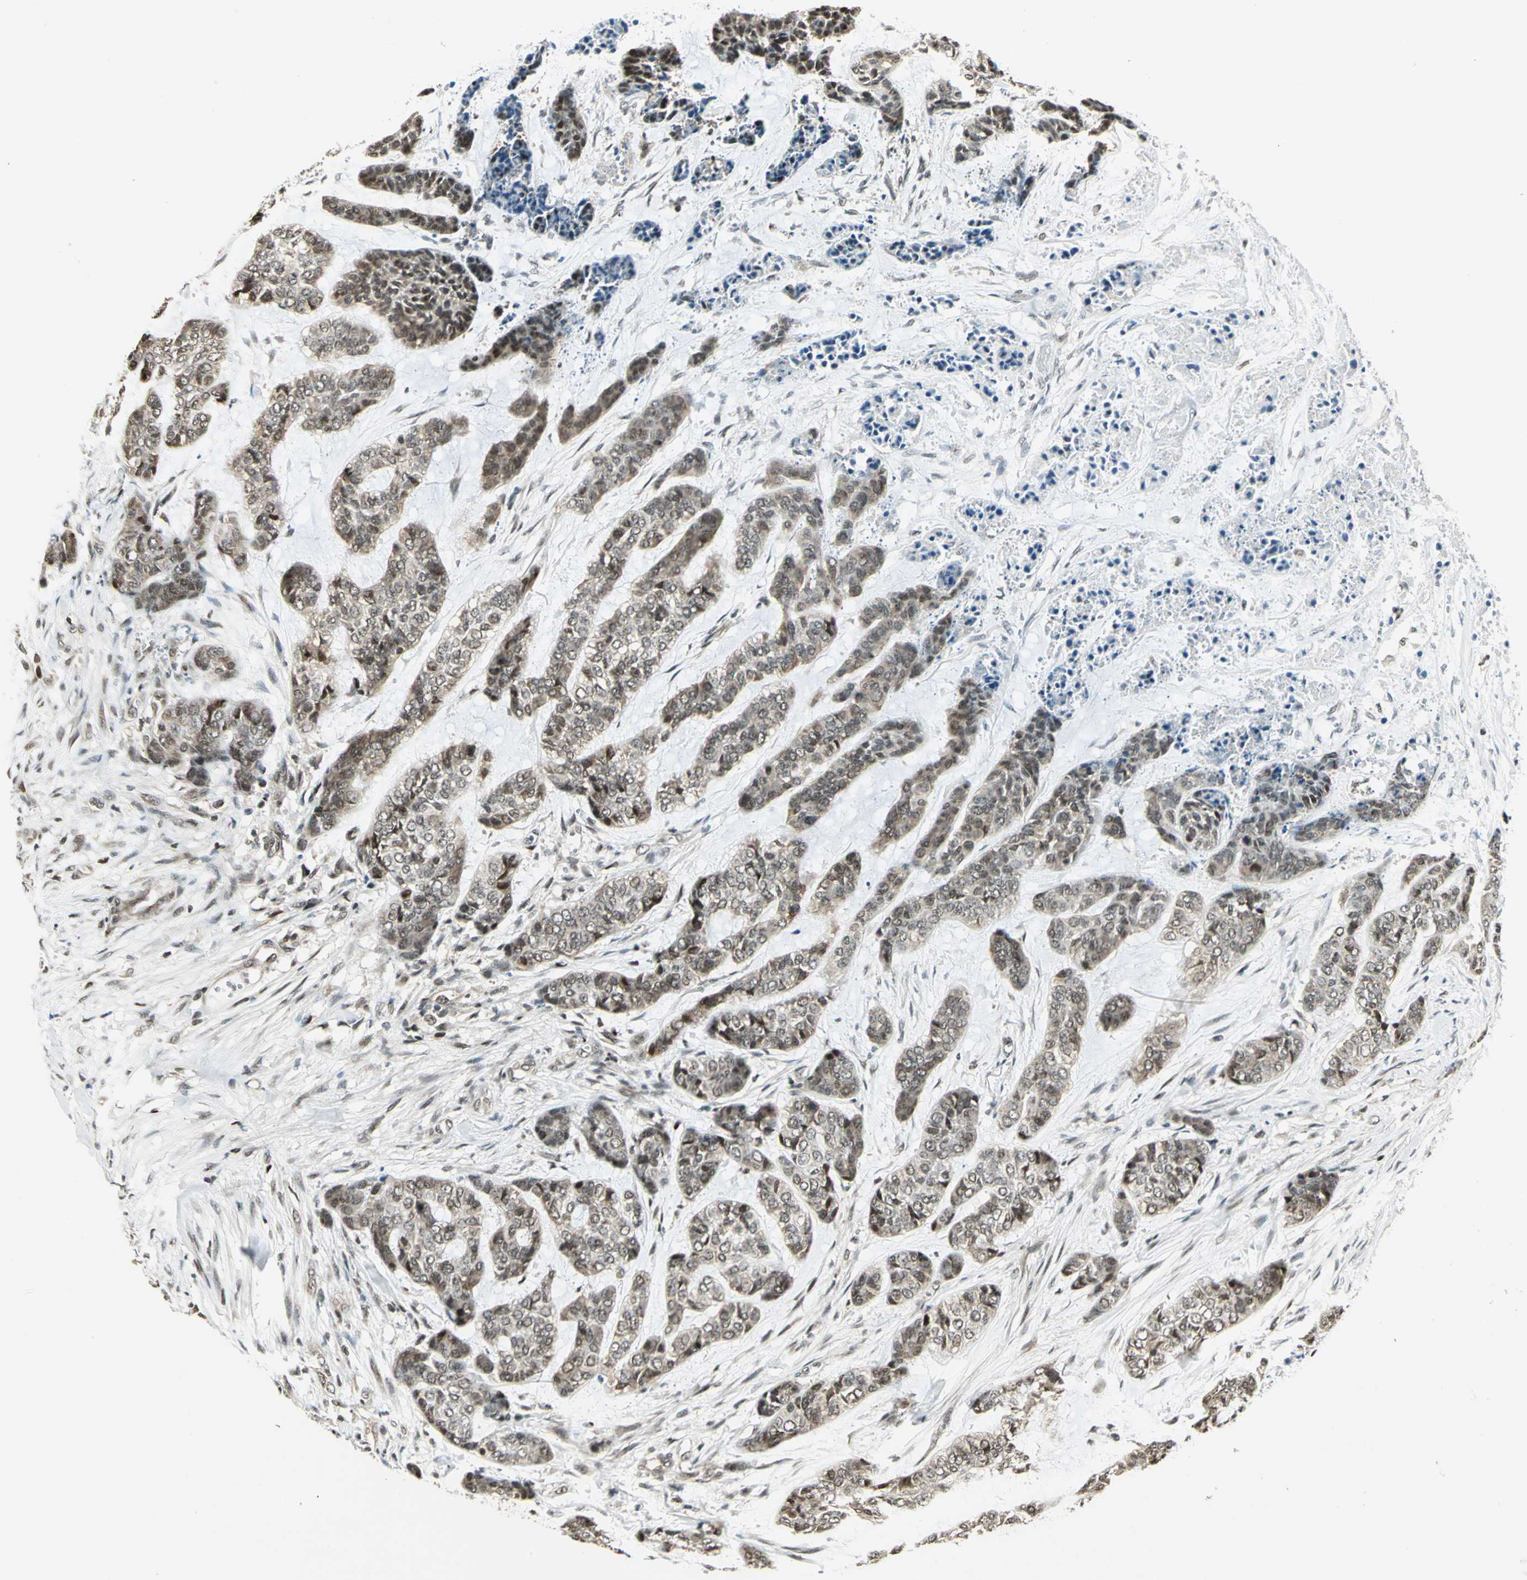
{"staining": {"intensity": "weak", "quantity": "25%-75%", "location": "cytoplasmic/membranous,nuclear"}, "tissue": "skin cancer", "cell_type": "Tumor cells", "image_type": "cancer", "snomed": [{"axis": "morphology", "description": "Basal cell carcinoma"}, {"axis": "topography", "description": "Skin"}], "caption": "This is an image of IHC staining of skin basal cell carcinoma, which shows weak positivity in the cytoplasmic/membranous and nuclear of tumor cells.", "gene": "PSMC3", "patient": {"sex": "female", "age": 64}}